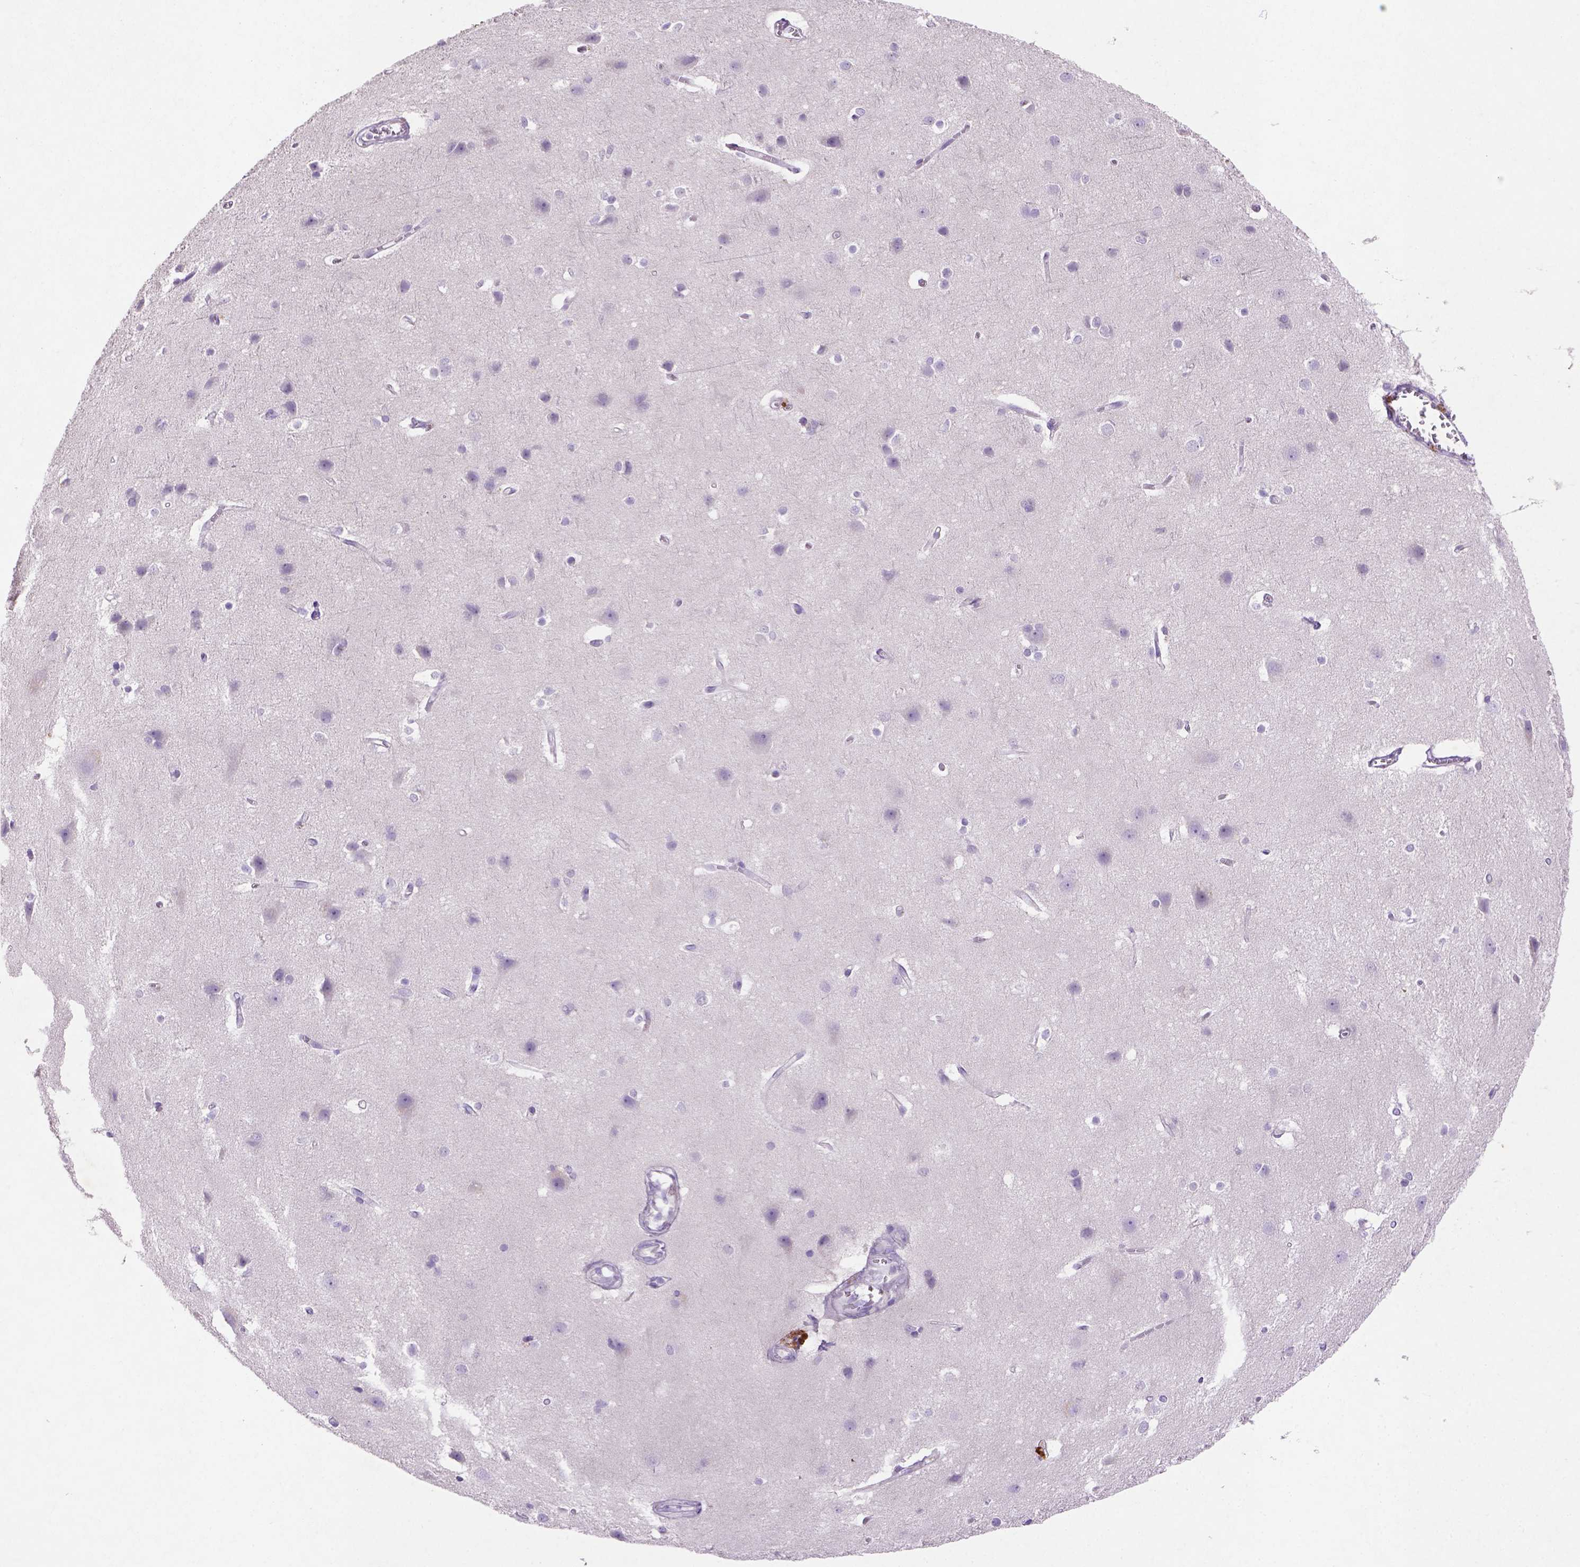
{"staining": {"intensity": "moderate", "quantity": ">75%", "location": "cytoplasmic/membranous"}, "tissue": "cerebral cortex", "cell_type": "Endothelial cells", "image_type": "normal", "snomed": [{"axis": "morphology", "description": "Normal tissue, NOS"}, {"axis": "topography", "description": "Cerebral cortex"}], "caption": "Moderate cytoplasmic/membranous positivity is identified in about >75% of endothelial cells in normal cerebral cortex.", "gene": "NUDT2", "patient": {"sex": "male", "age": 37}}